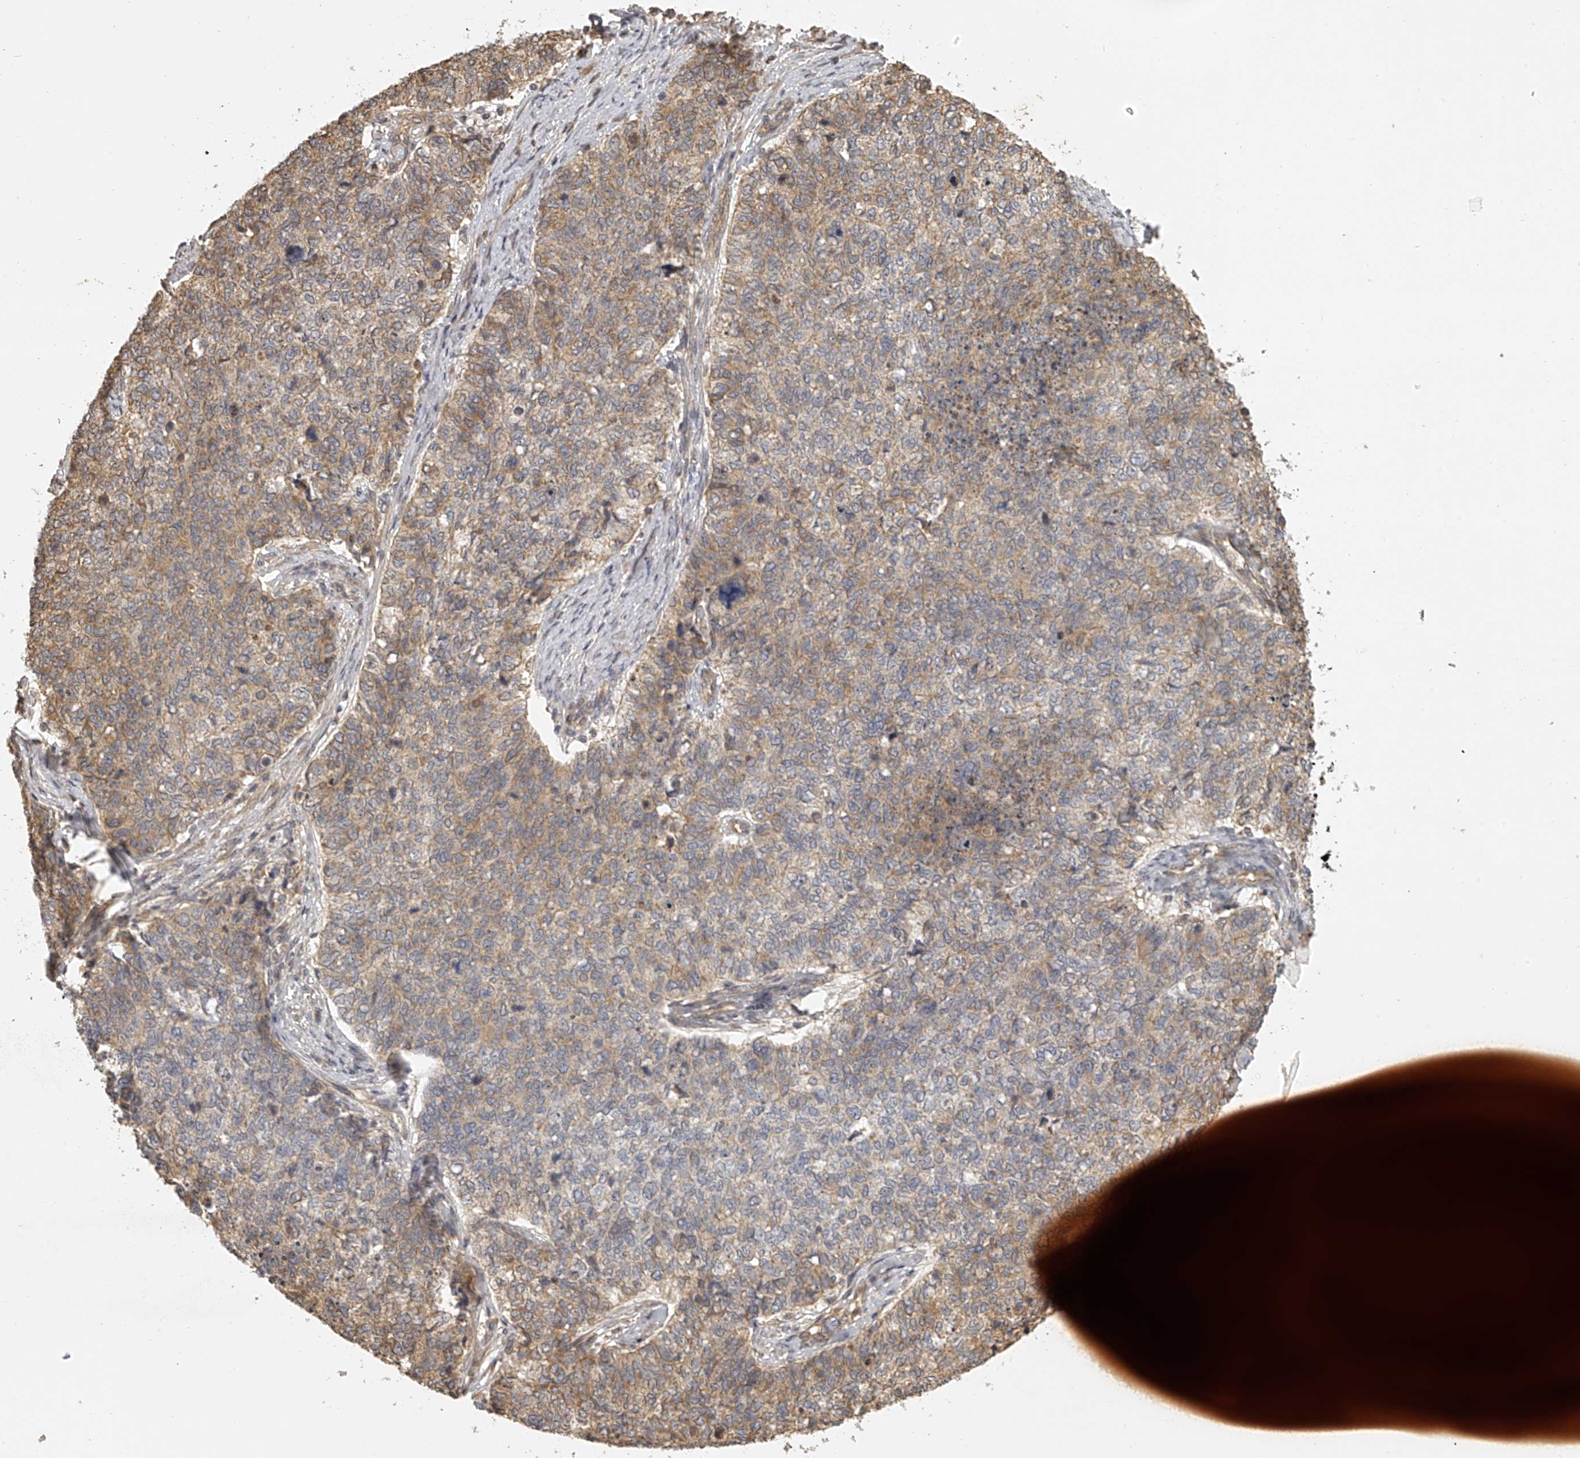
{"staining": {"intensity": "moderate", "quantity": "<25%", "location": "cytoplasmic/membranous"}, "tissue": "cervical cancer", "cell_type": "Tumor cells", "image_type": "cancer", "snomed": [{"axis": "morphology", "description": "Squamous cell carcinoma, NOS"}, {"axis": "topography", "description": "Cervix"}], "caption": "IHC (DAB (3,3'-diaminobenzidine)) staining of cervical cancer shows moderate cytoplasmic/membranous protein staining in approximately <25% of tumor cells.", "gene": "NFS1", "patient": {"sex": "female", "age": 63}}